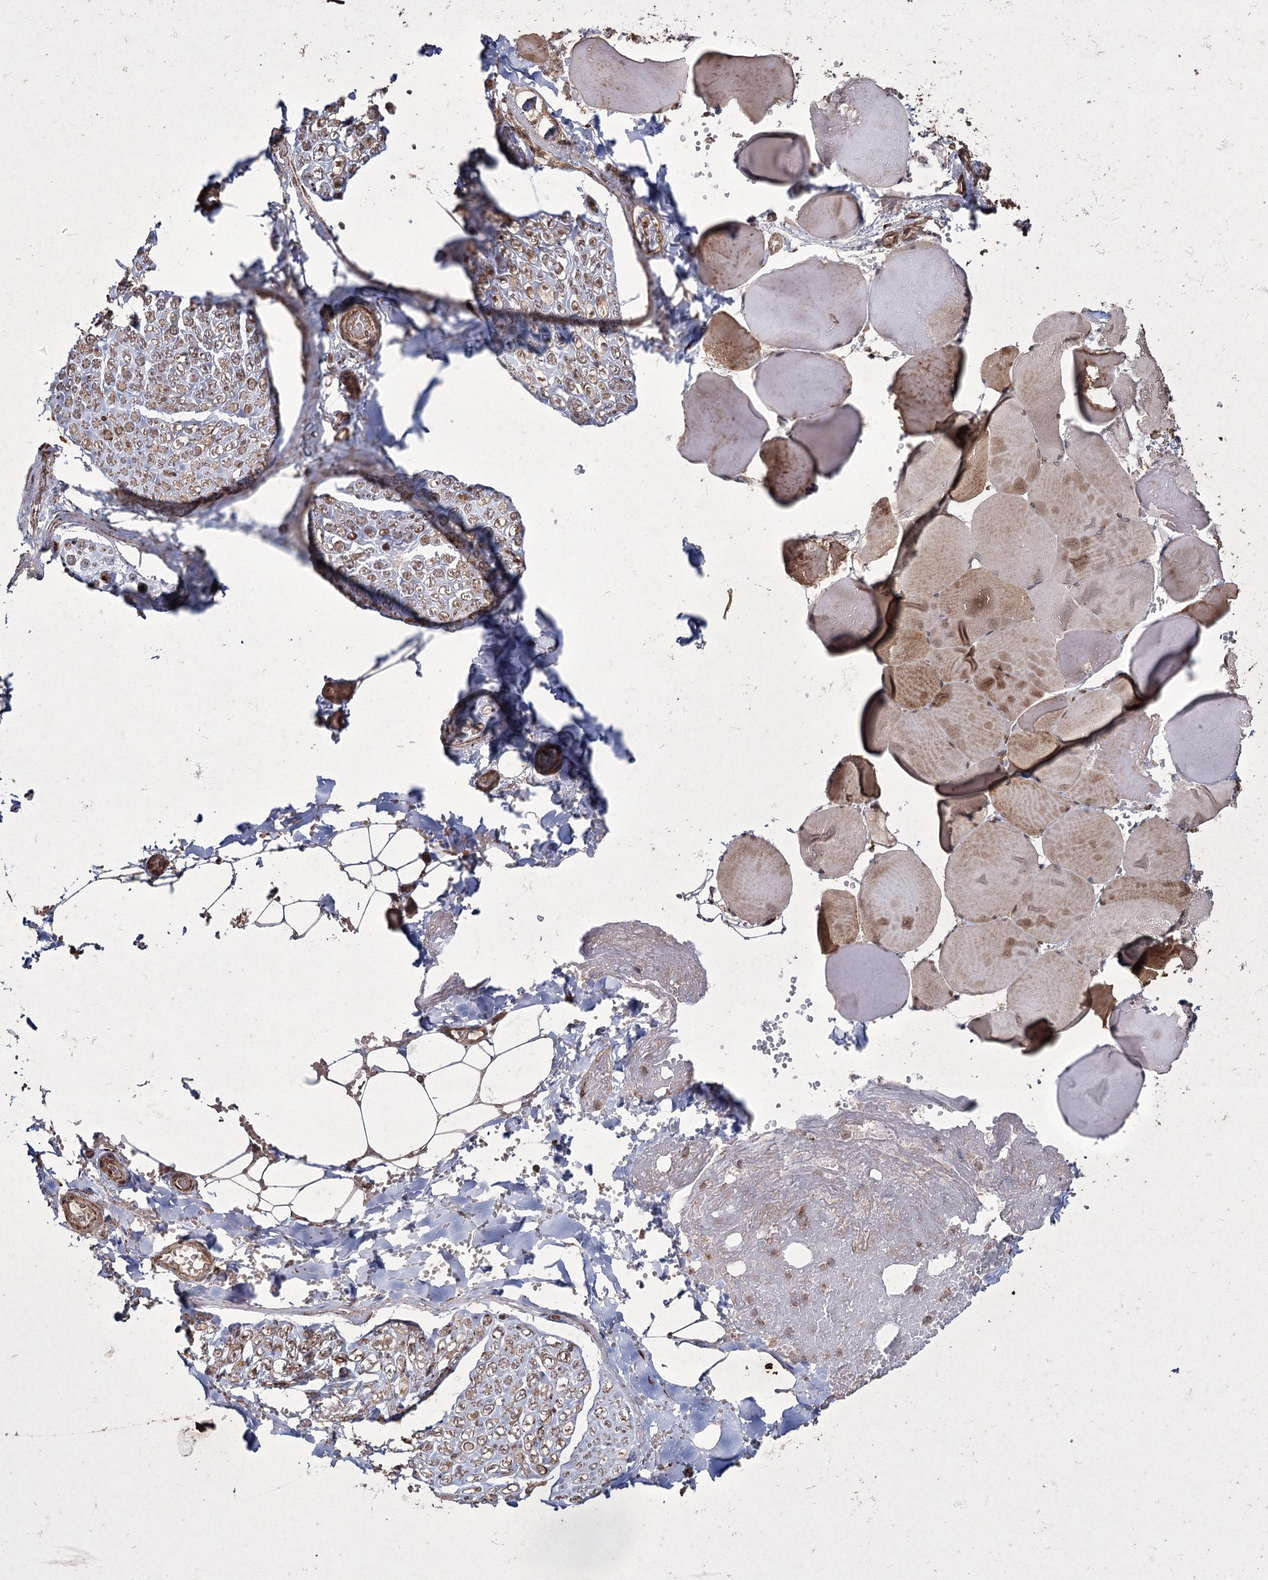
{"staining": {"intensity": "moderate", "quantity": ">75%", "location": "cytoplasmic/membranous"}, "tissue": "adipose tissue", "cell_type": "Adipocytes", "image_type": "normal", "snomed": [{"axis": "morphology", "description": "Normal tissue, NOS"}, {"axis": "topography", "description": "Skeletal muscle"}, {"axis": "topography", "description": "Peripheral nerve tissue"}], "caption": "An immunohistochemistry photomicrograph of unremarkable tissue is shown. Protein staining in brown labels moderate cytoplasmic/membranous positivity in adipose tissue within adipocytes.", "gene": "PRC1", "patient": {"sex": "female", "age": 55}}